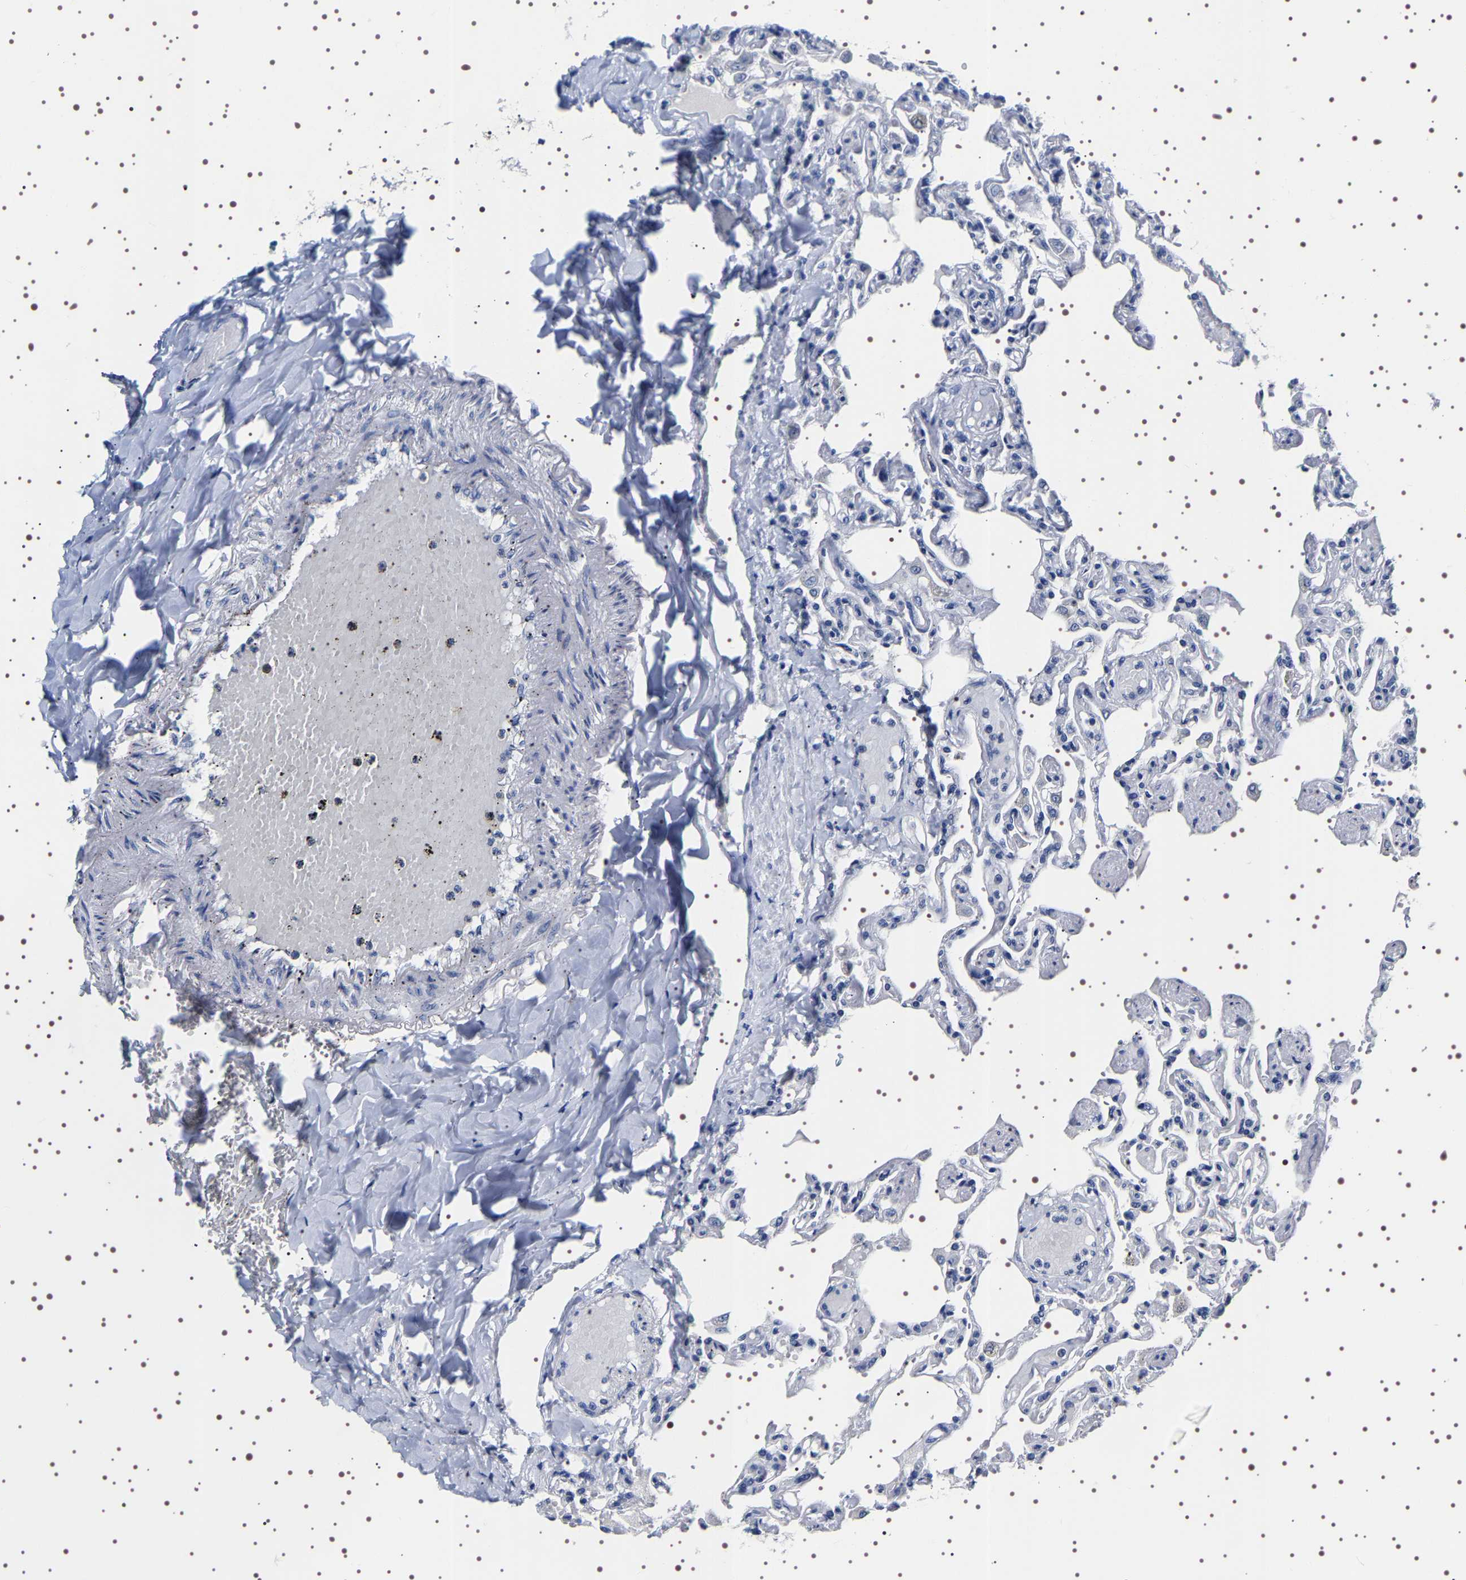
{"staining": {"intensity": "negative", "quantity": "none", "location": "none"}, "tissue": "lung", "cell_type": "Alveolar cells", "image_type": "normal", "snomed": [{"axis": "morphology", "description": "Normal tissue, NOS"}, {"axis": "topography", "description": "Lung"}], "caption": "Lung was stained to show a protein in brown. There is no significant staining in alveolar cells. Brightfield microscopy of immunohistochemistry (IHC) stained with DAB (3,3'-diaminobenzidine) (brown) and hematoxylin (blue), captured at high magnification.", "gene": "UBQLN3", "patient": {"sex": "male", "age": 21}}